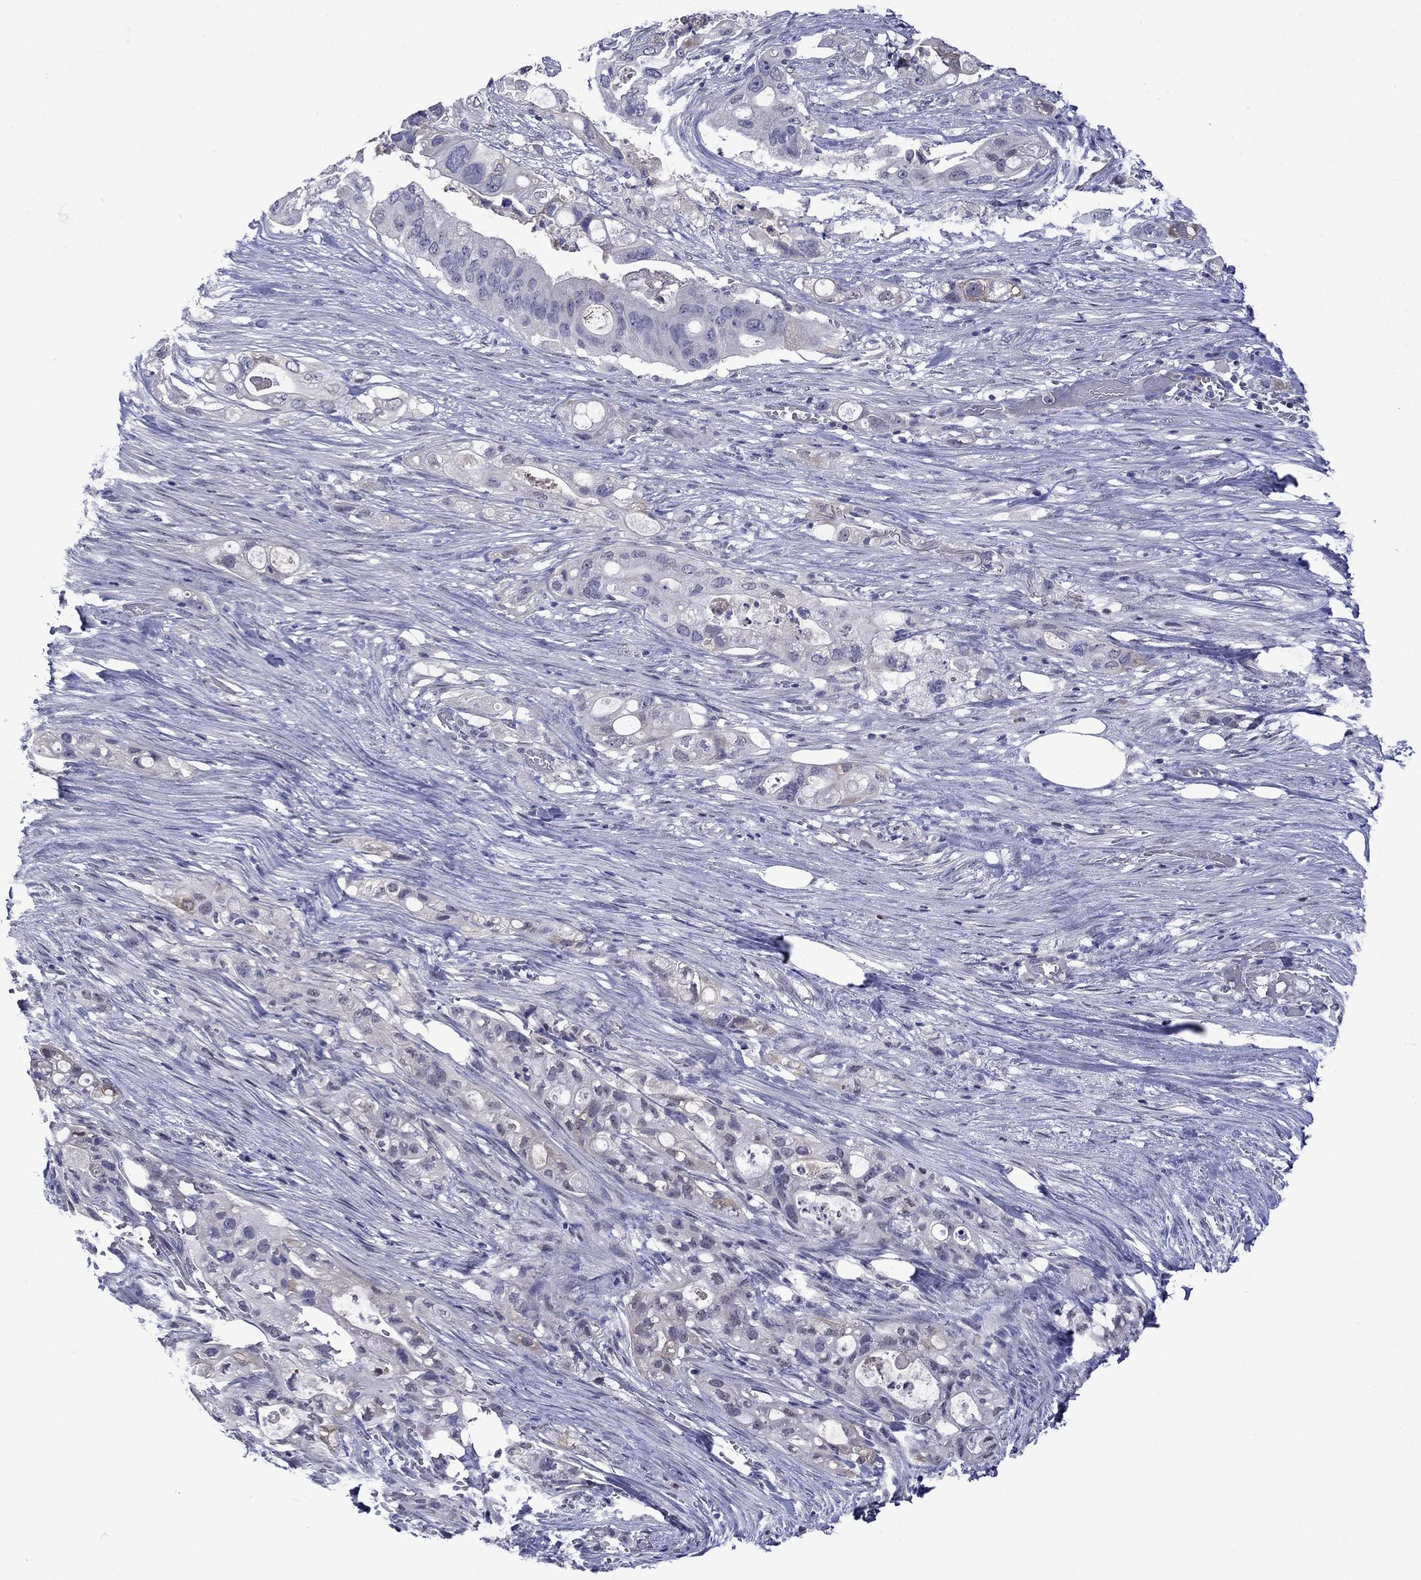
{"staining": {"intensity": "negative", "quantity": "none", "location": "none"}, "tissue": "pancreatic cancer", "cell_type": "Tumor cells", "image_type": "cancer", "snomed": [{"axis": "morphology", "description": "Adenocarcinoma, NOS"}, {"axis": "topography", "description": "Pancreas"}], "caption": "High magnification brightfield microscopy of pancreatic cancer stained with DAB (3,3'-diaminobenzidine) (brown) and counterstained with hematoxylin (blue): tumor cells show no significant staining.", "gene": "APOA2", "patient": {"sex": "female", "age": 72}}